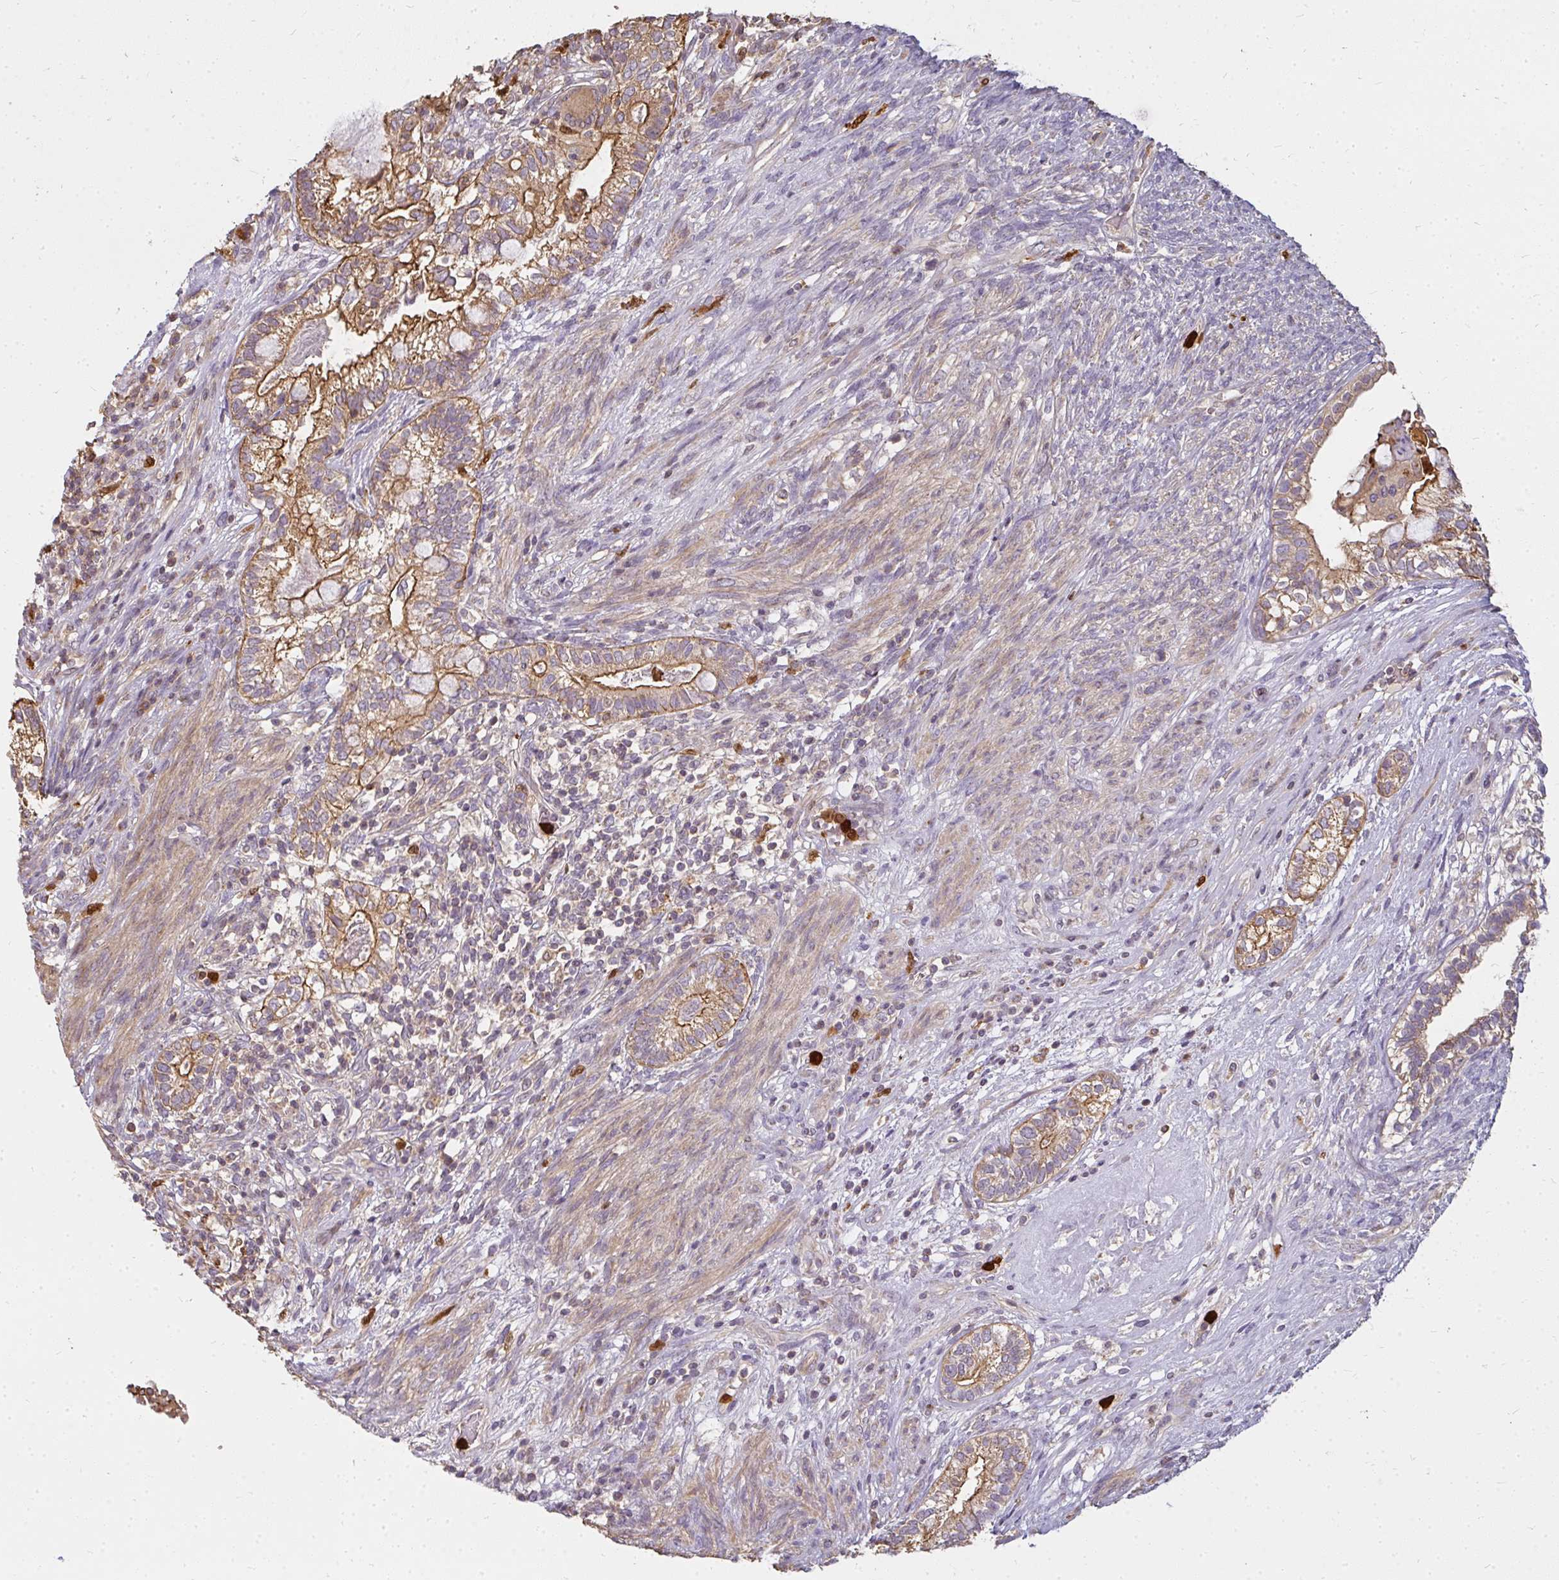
{"staining": {"intensity": "moderate", "quantity": ">75%", "location": "cytoplasmic/membranous"}, "tissue": "testis cancer", "cell_type": "Tumor cells", "image_type": "cancer", "snomed": [{"axis": "morphology", "description": "Seminoma, NOS"}, {"axis": "morphology", "description": "Carcinoma, Embryonal, NOS"}, {"axis": "topography", "description": "Testis"}], "caption": "An immunohistochemistry (IHC) micrograph of tumor tissue is shown. Protein staining in brown shows moderate cytoplasmic/membranous positivity in testis cancer (embryonal carcinoma) within tumor cells.", "gene": "CNTRL", "patient": {"sex": "male", "age": 41}}